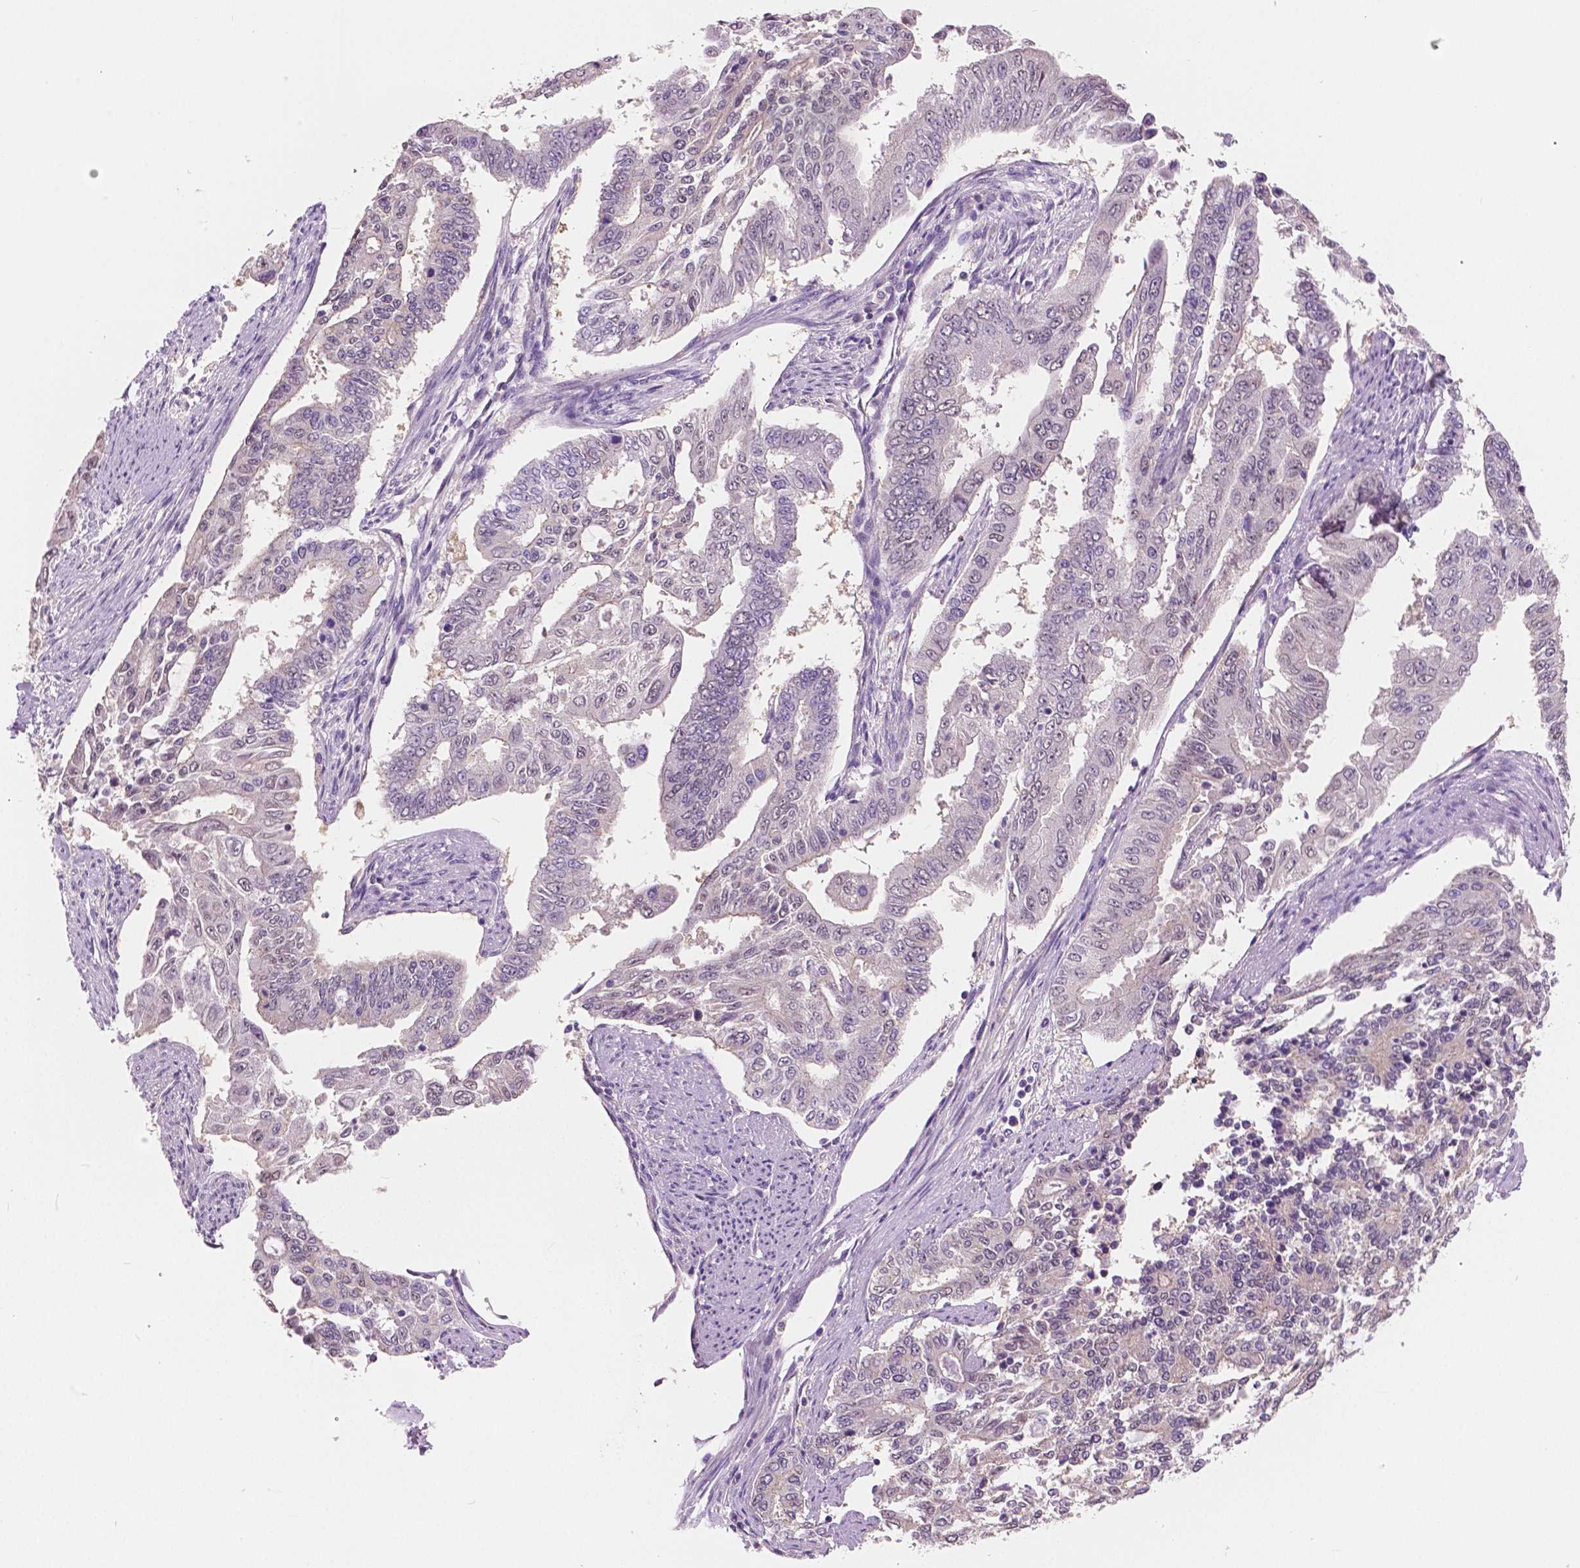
{"staining": {"intensity": "negative", "quantity": "none", "location": "none"}, "tissue": "endometrial cancer", "cell_type": "Tumor cells", "image_type": "cancer", "snomed": [{"axis": "morphology", "description": "Adenocarcinoma, NOS"}, {"axis": "topography", "description": "Uterus"}], "caption": "Immunohistochemistry (IHC) histopathology image of human endometrial cancer (adenocarcinoma) stained for a protein (brown), which demonstrates no staining in tumor cells.", "gene": "TKFC", "patient": {"sex": "female", "age": 59}}